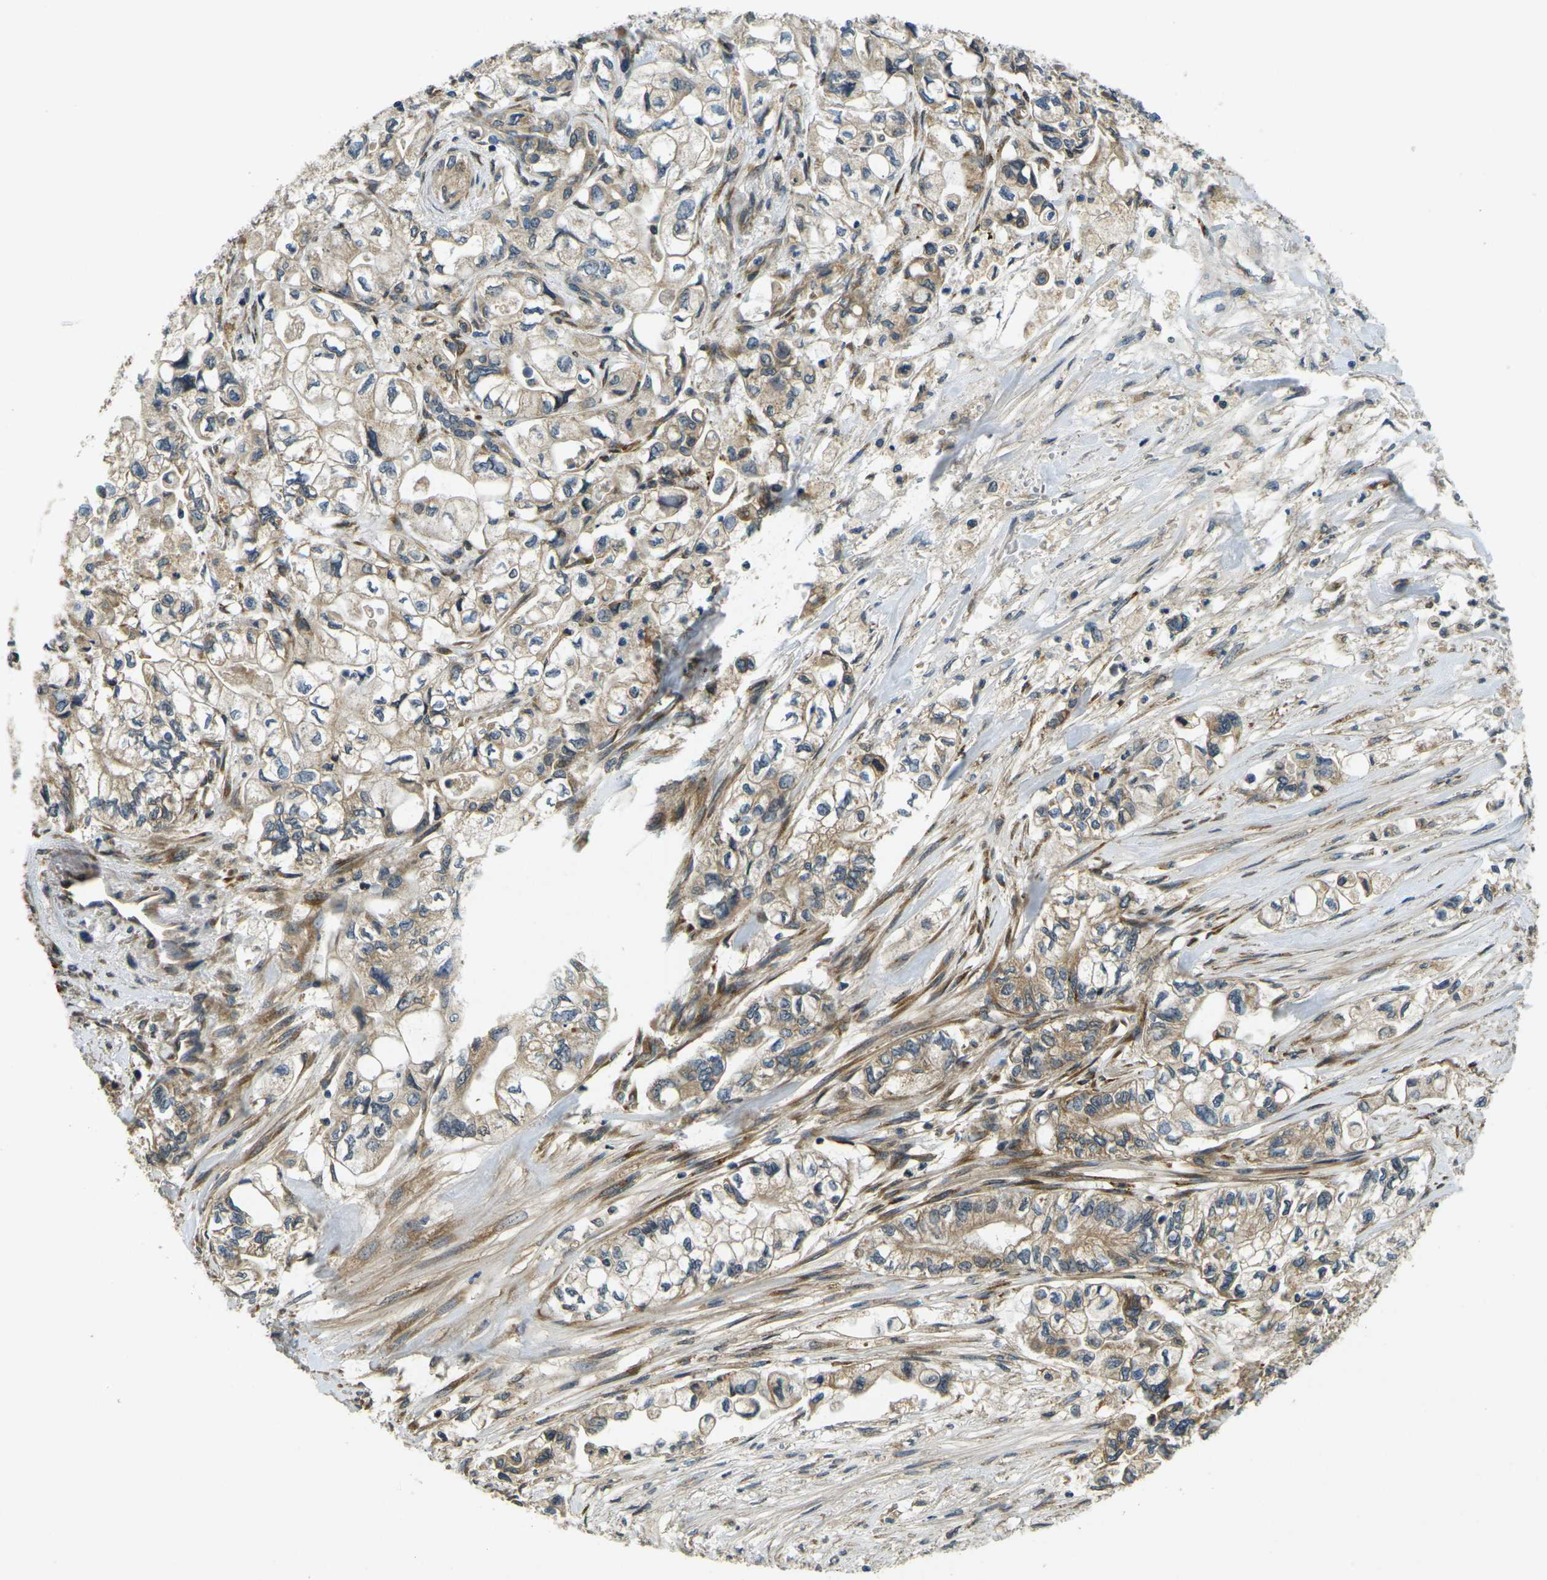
{"staining": {"intensity": "weak", "quantity": "25%-75%", "location": "cytoplasmic/membranous"}, "tissue": "pancreatic cancer", "cell_type": "Tumor cells", "image_type": "cancer", "snomed": [{"axis": "morphology", "description": "Adenocarcinoma, NOS"}, {"axis": "topography", "description": "Pancreas"}], "caption": "Immunohistochemical staining of pancreatic cancer (adenocarcinoma) demonstrates weak cytoplasmic/membranous protein positivity in about 25%-75% of tumor cells.", "gene": "FUT11", "patient": {"sex": "male", "age": 79}}